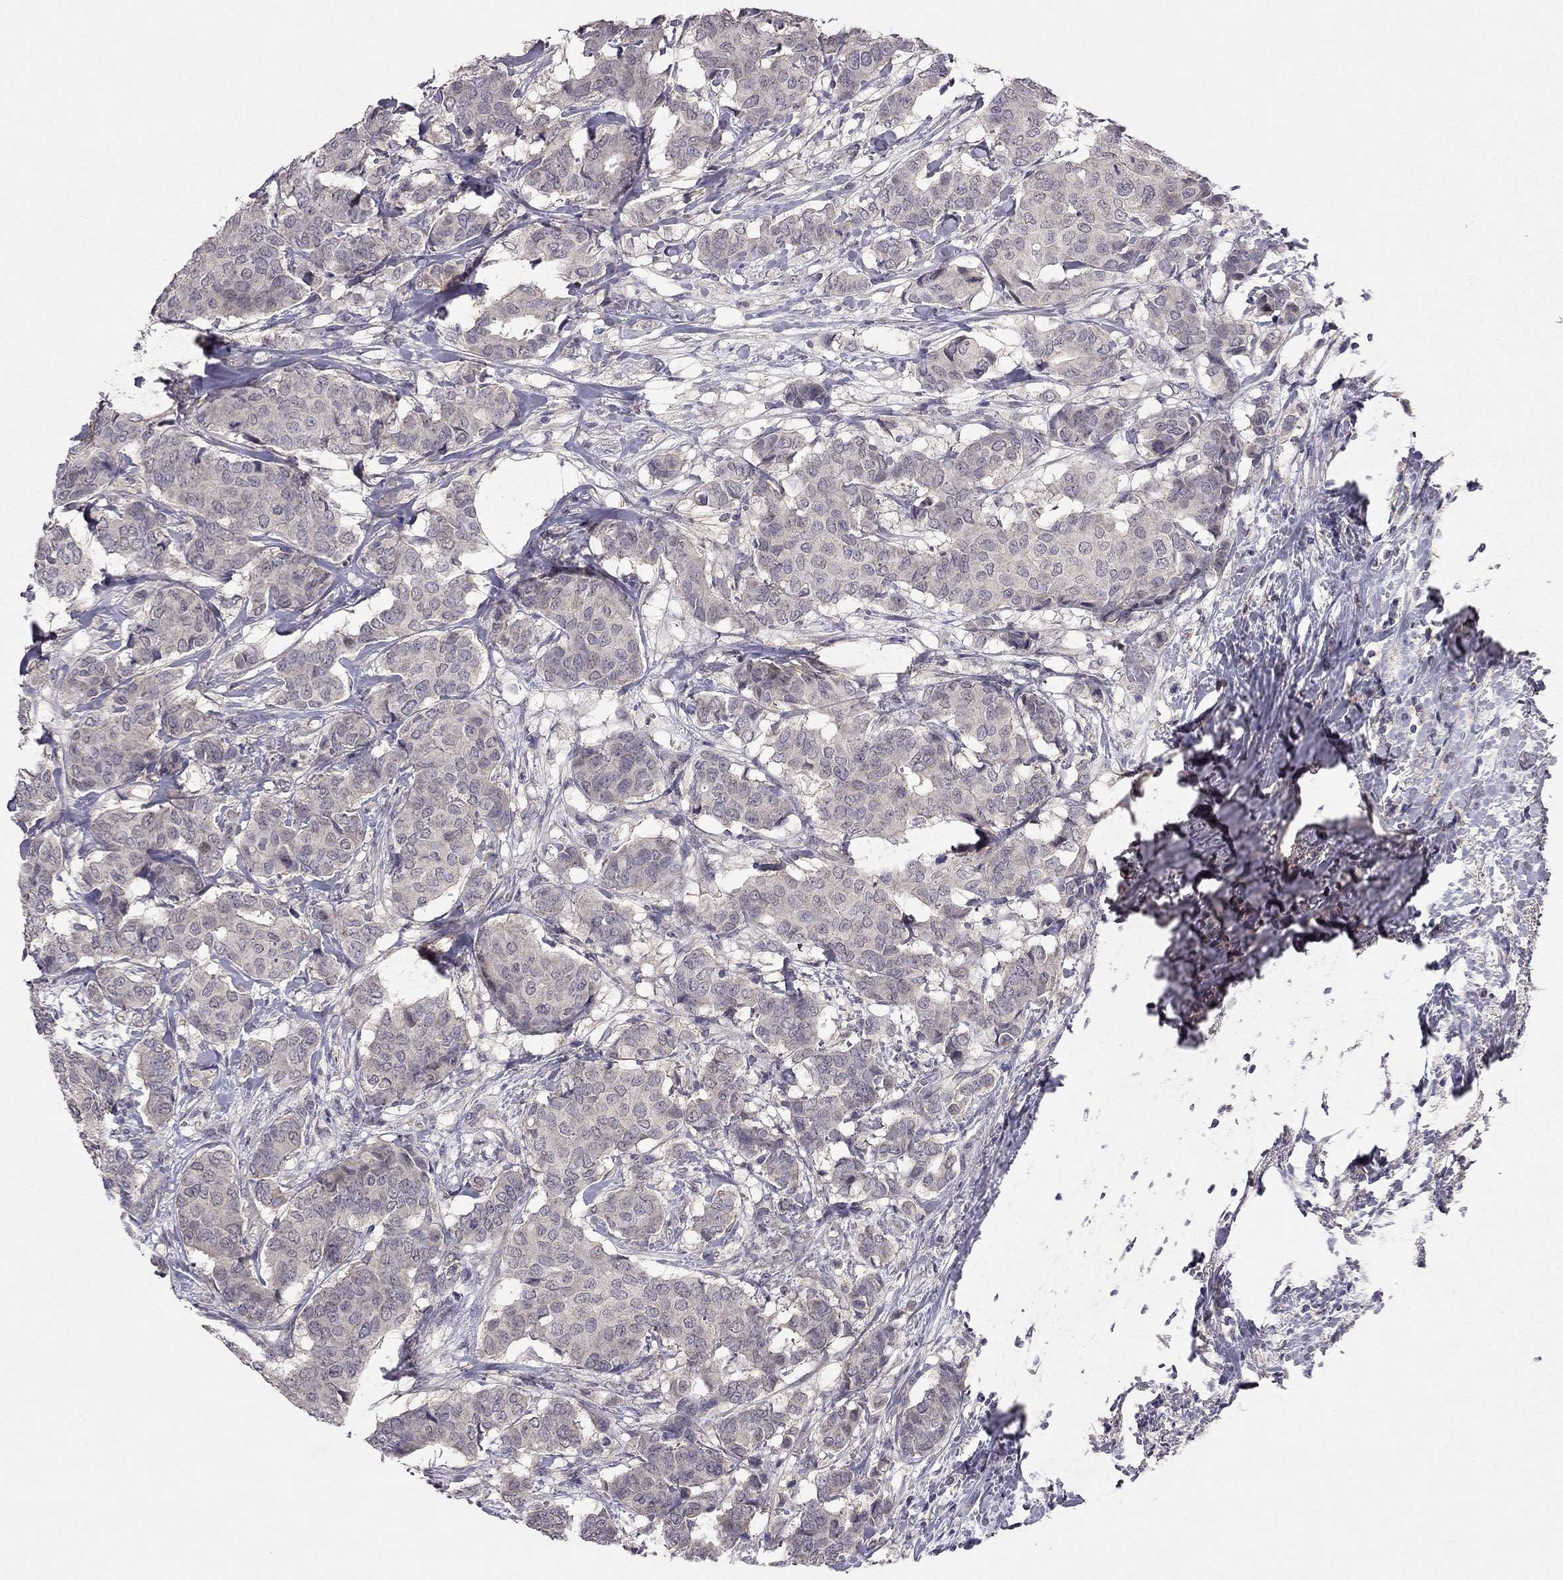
{"staining": {"intensity": "negative", "quantity": "none", "location": "none"}, "tissue": "breast cancer", "cell_type": "Tumor cells", "image_type": "cancer", "snomed": [{"axis": "morphology", "description": "Duct carcinoma"}, {"axis": "topography", "description": "Breast"}], "caption": "Image shows no significant protein expression in tumor cells of breast cancer. (DAB immunohistochemistry (IHC) with hematoxylin counter stain).", "gene": "ESR2", "patient": {"sex": "female", "age": 75}}